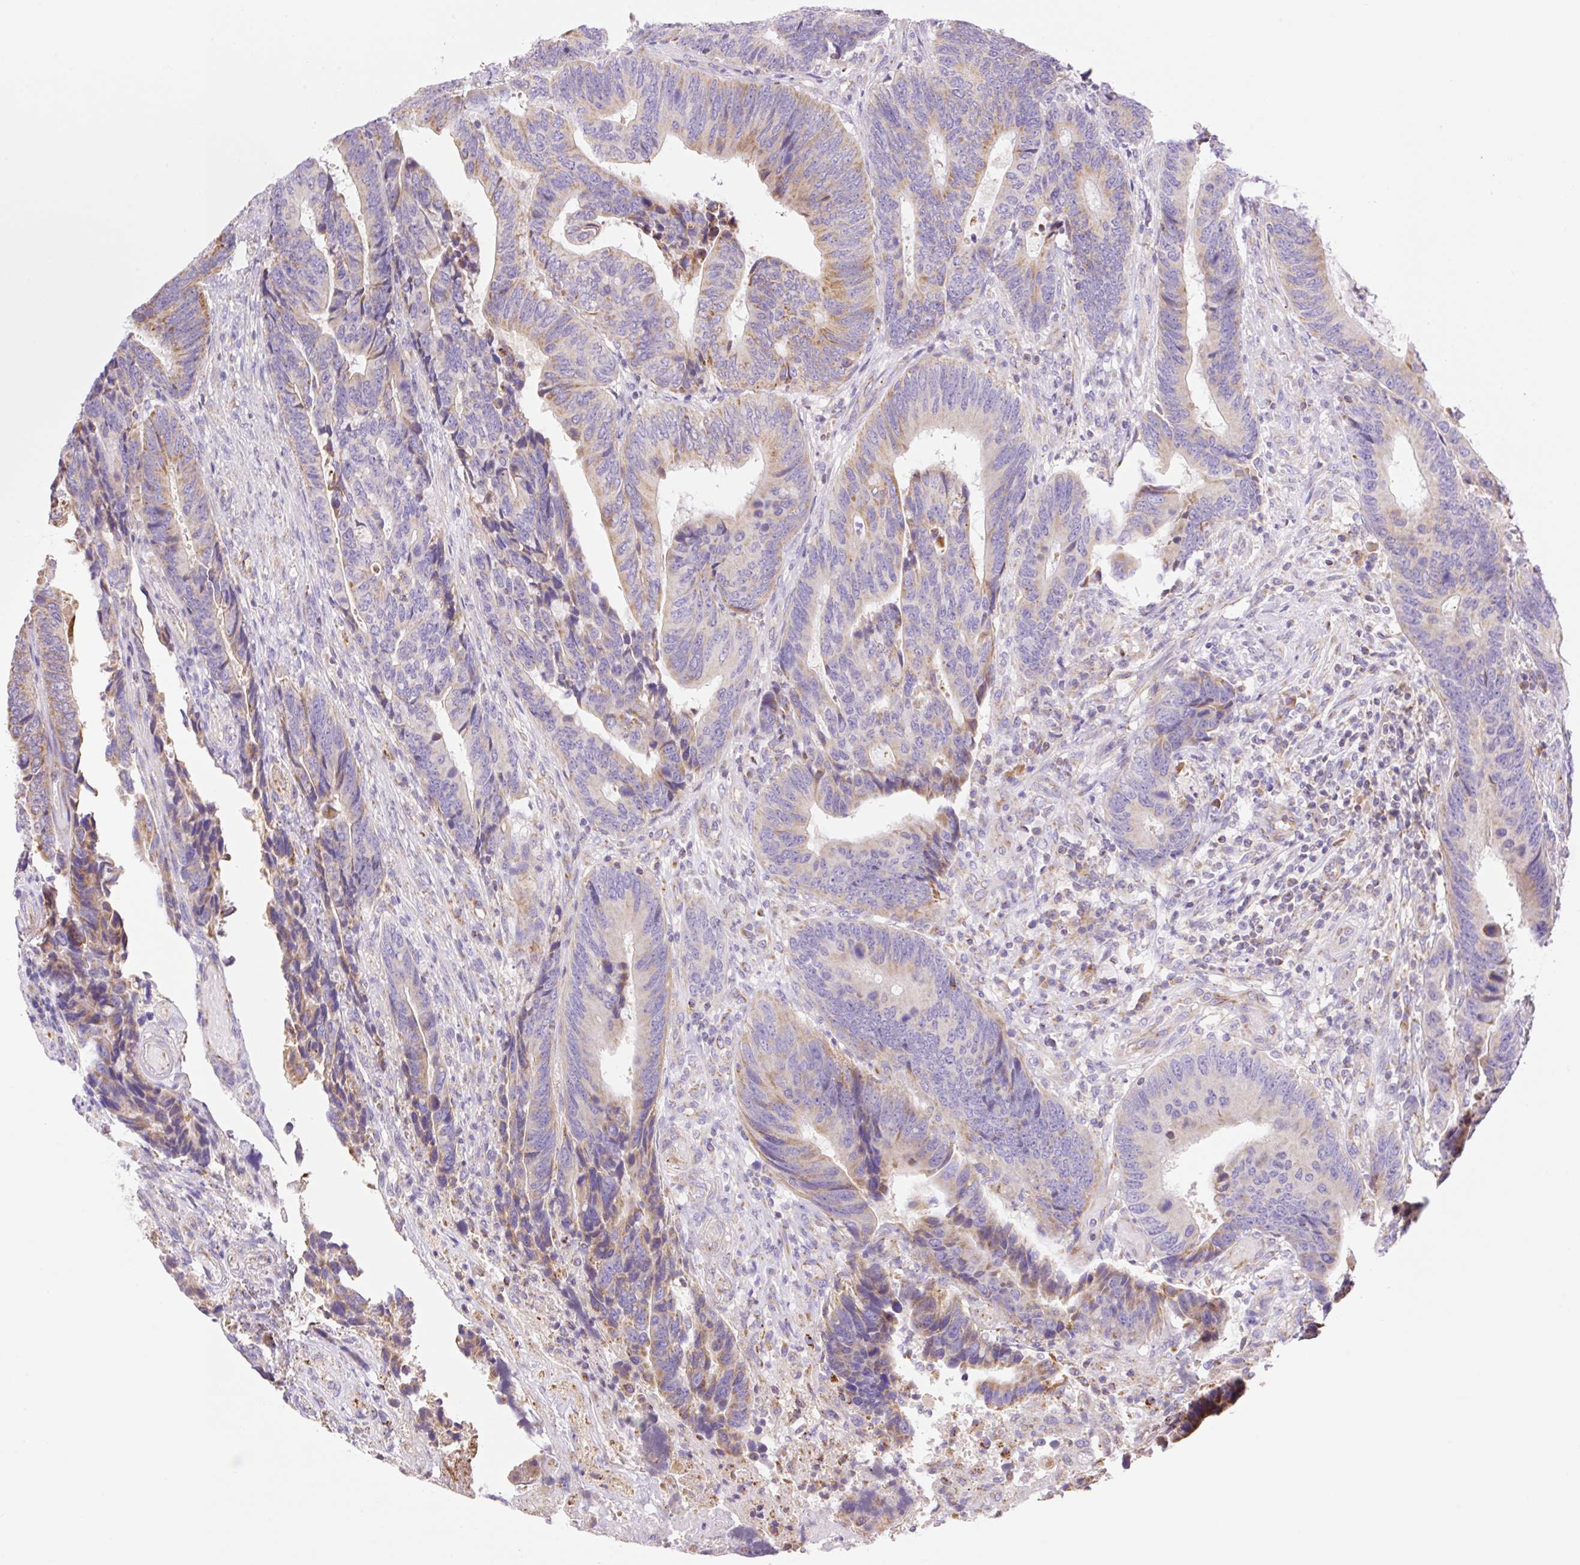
{"staining": {"intensity": "moderate", "quantity": "25%-75%", "location": "cytoplasmic/membranous"}, "tissue": "colorectal cancer", "cell_type": "Tumor cells", "image_type": "cancer", "snomed": [{"axis": "morphology", "description": "Adenocarcinoma, NOS"}, {"axis": "topography", "description": "Colon"}], "caption": "This is an image of IHC staining of colorectal cancer (adenocarcinoma), which shows moderate positivity in the cytoplasmic/membranous of tumor cells.", "gene": "ETNK2", "patient": {"sex": "male", "age": 87}}